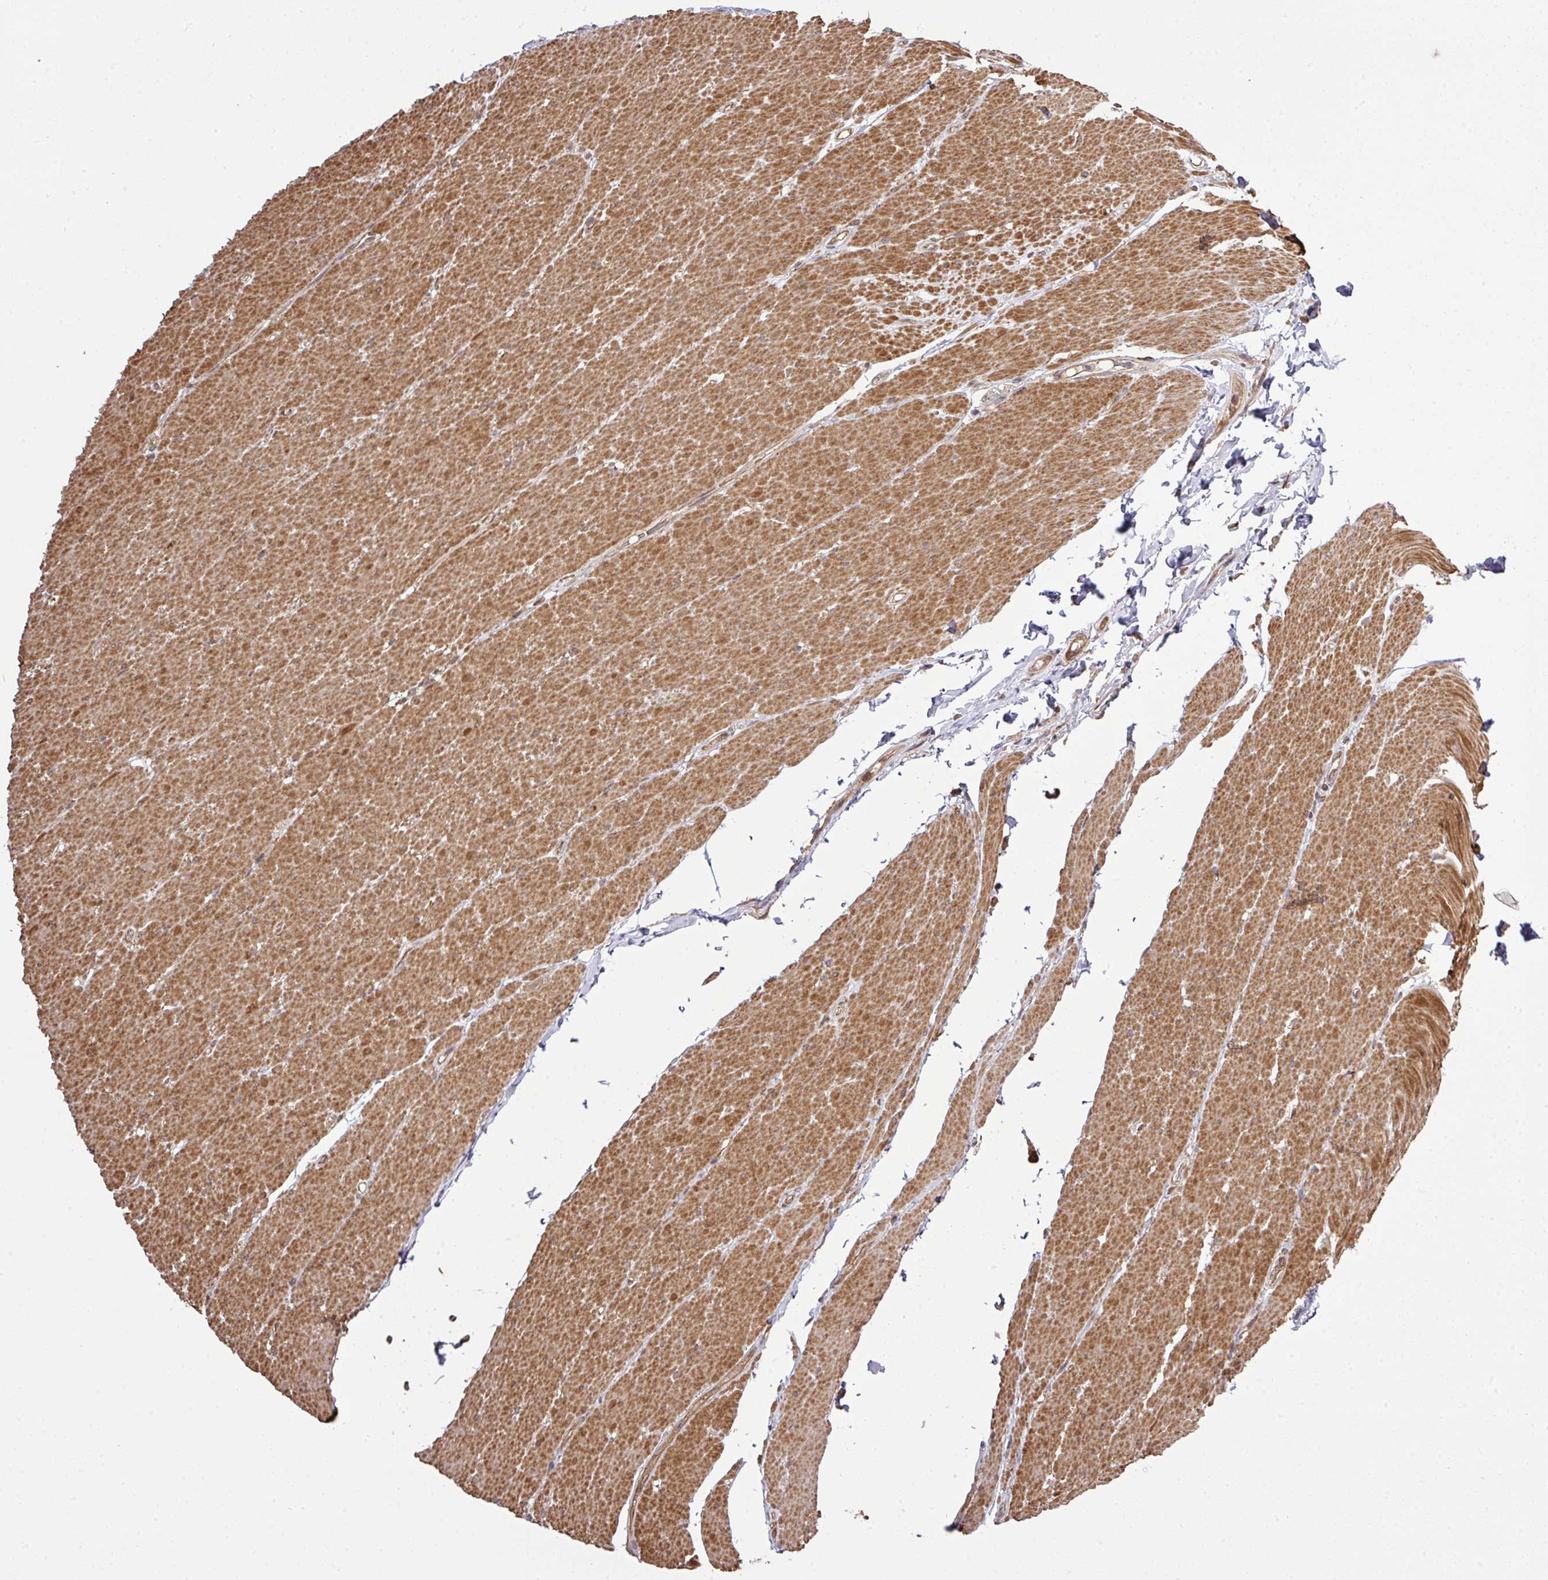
{"staining": {"intensity": "moderate", "quantity": ">75%", "location": "cytoplasmic/membranous"}, "tissue": "smooth muscle", "cell_type": "Smooth muscle cells", "image_type": "normal", "snomed": [{"axis": "morphology", "description": "Normal tissue, NOS"}, {"axis": "topography", "description": "Smooth muscle"}, {"axis": "topography", "description": "Rectum"}], "caption": "Human smooth muscle stained for a protein (brown) displays moderate cytoplasmic/membranous positive expression in approximately >75% of smooth muscle cells.", "gene": "ARPIN", "patient": {"sex": "male", "age": 53}}